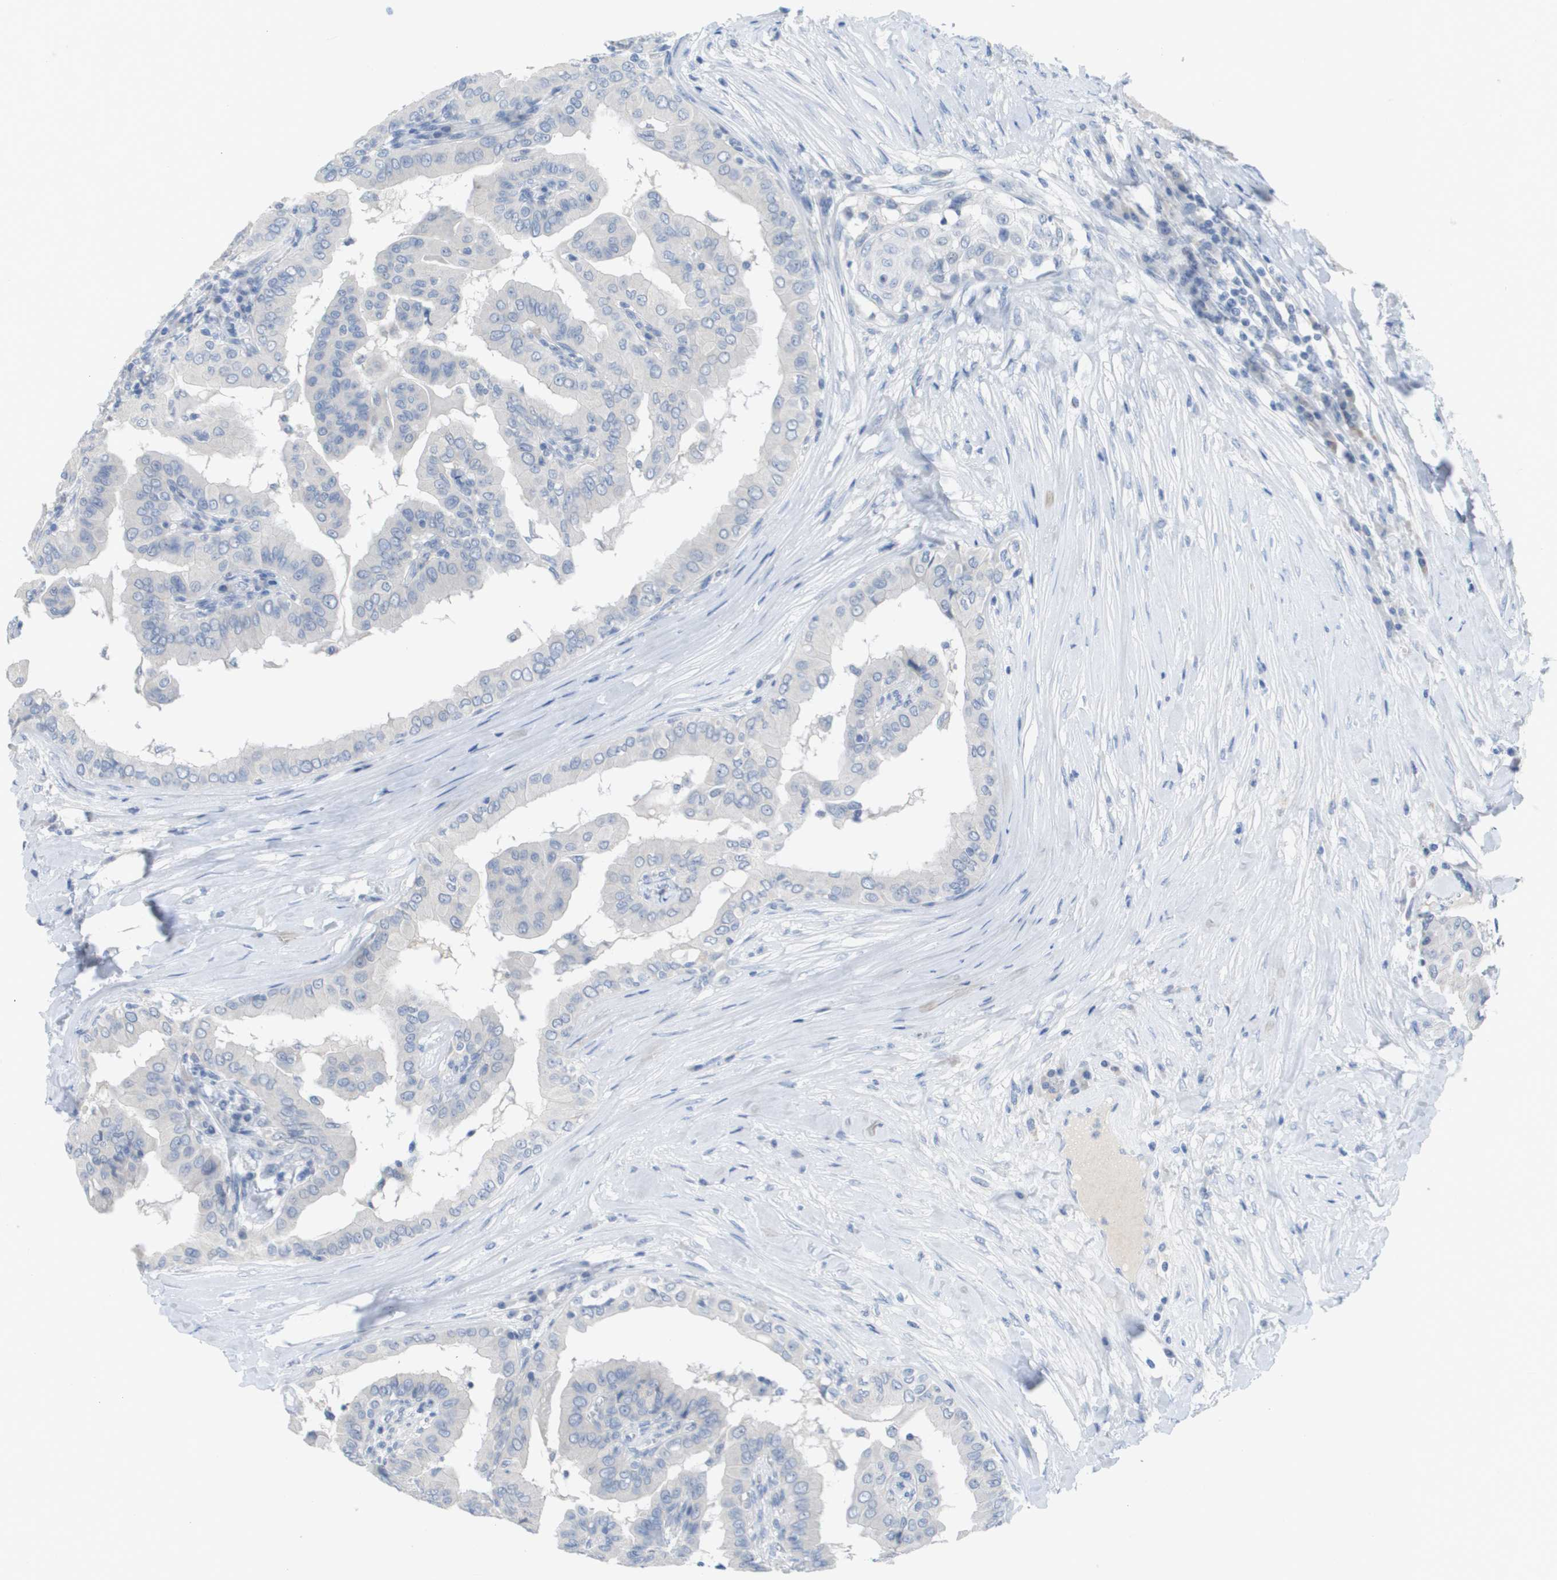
{"staining": {"intensity": "negative", "quantity": "none", "location": "none"}, "tissue": "thyroid cancer", "cell_type": "Tumor cells", "image_type": "cancer", "snomed": [{"axis": "morphology", "description": "Papillary adenocarcinoma, NOS"}, {"axis": "topography", "description": "Thyroid gland"}], "caption": "The image reveals no significant staining in tumor cells of thyroid papillary adenocarcinoma.", "gene": "PDE4A", "patient": {"sex": "male", "age": 33}}